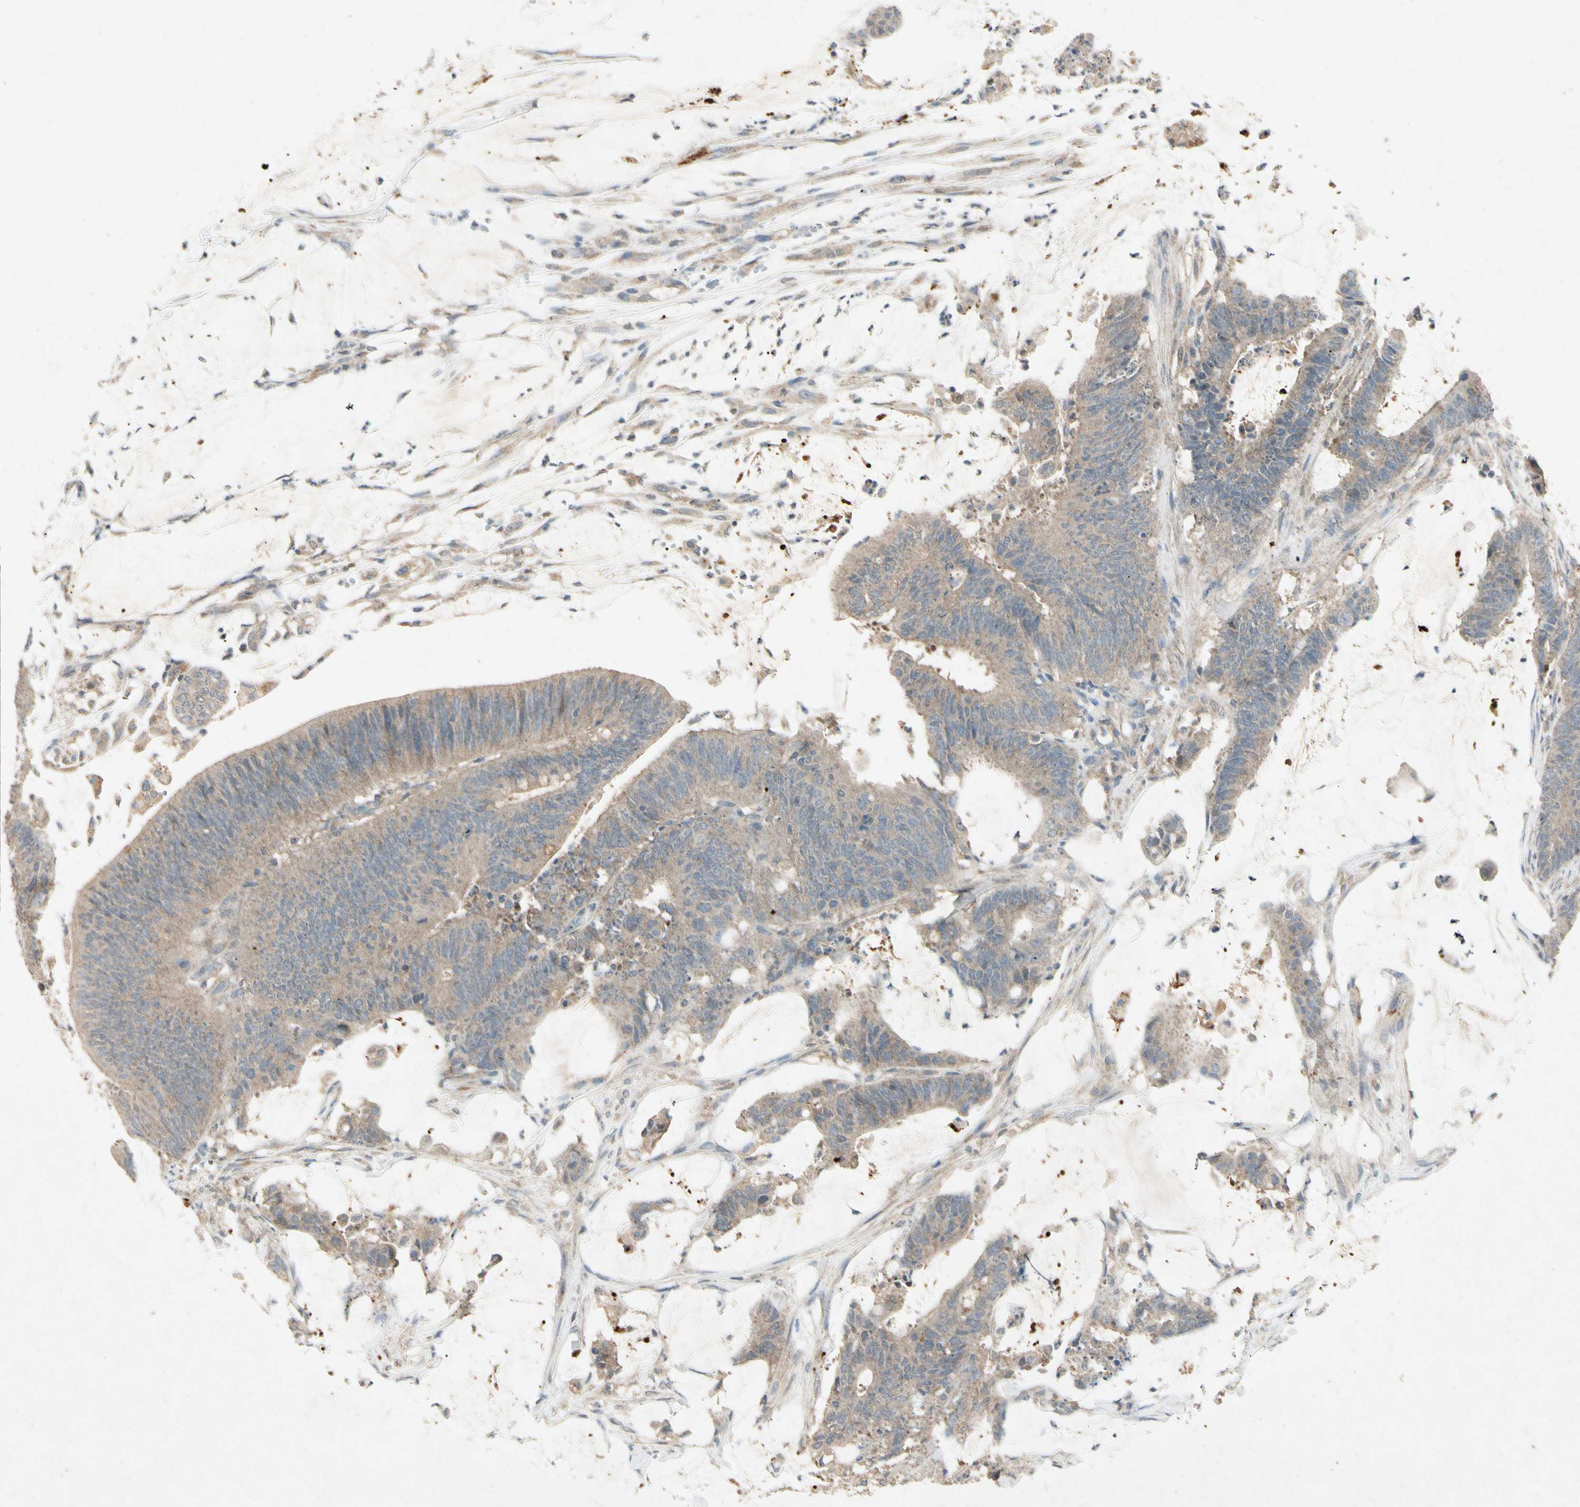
{"staining": {"intensity": "weak", "quantity": ">75%", "location": "cytoplasmic/membranous"}, "tissue": "colorectal cancer", "cell_type": "Tumor cells", "image_type": "cancer", "snomed": [{"axis": "morphology", "description": "Adenocarcinoma, NOS"}, {"axis": "topography", "description": "Rectum"}], "caption": "IHC staining of adenocarcinoma (colorectal), which demonstrates low levels of weak cytoplasmic/membranous staining in about >75% of tumor cells indicating weak cytoplasmic/membranous protein positivity. The staining was performed using DAB (3,3'-diaminobenzidine) (brown) for protein detection and nuclei were counterstained in hematoxylin (blue).", "gene": "GPLD1", "patient": {"sex": "female", "age": 66}}